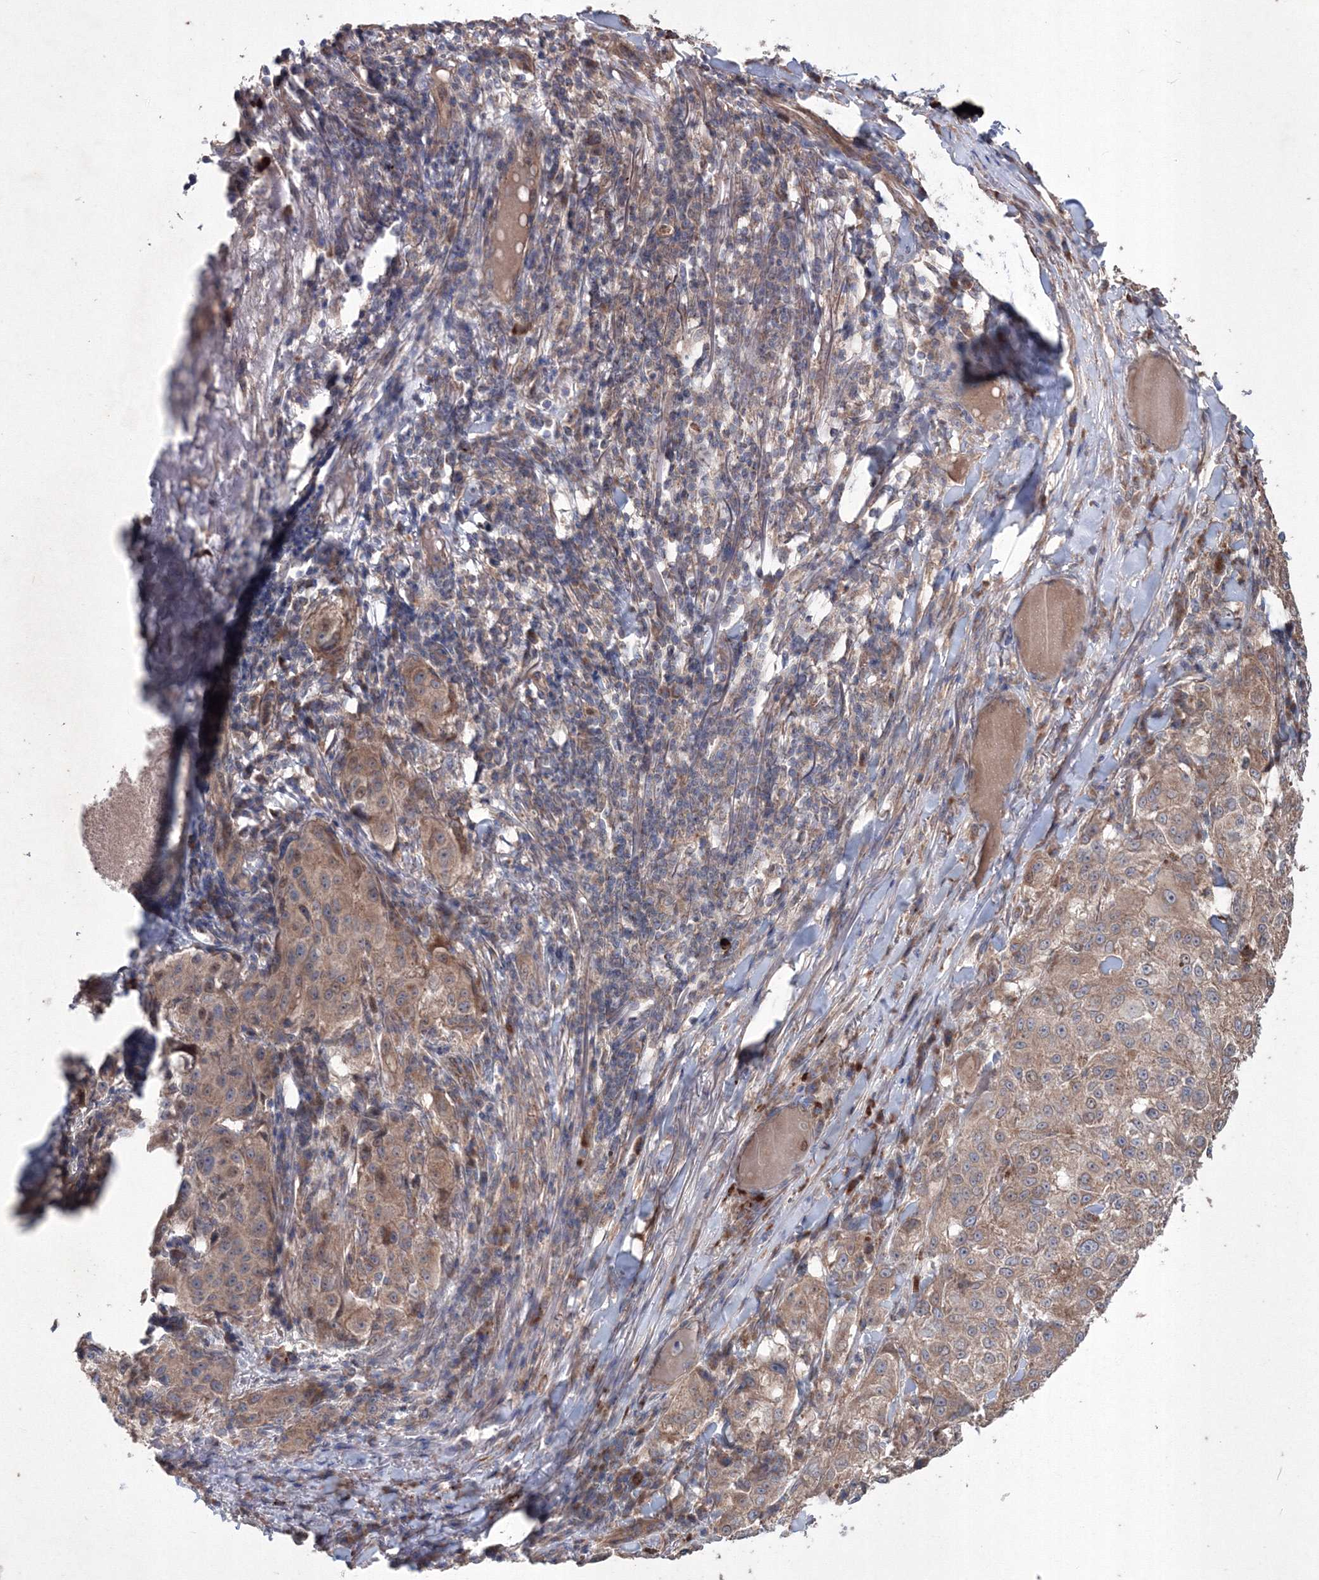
{"staining": {"intensity": "weak", "quantity": ">75%", "location": "cytoplasmic/membranous"}, "tissue": "melanoma", "cell_type": "Tumor cells", "image_type": "cancer", "snomed": [{"axis": "morphology", "description": "Necrosis, NOS"}, {"axis": "morphology", "description": "Malignant melanoma, NOS"}, {"axis": "topography", "description": "Skin"}], "caption": "Immunohistochemical staining of melanoma shows low levels of weak cytoplasmic/membranous staining in about >75% of tumor cells.", "gene": "MTRF1L", "patient": {"sex": "female", "age": 87}}